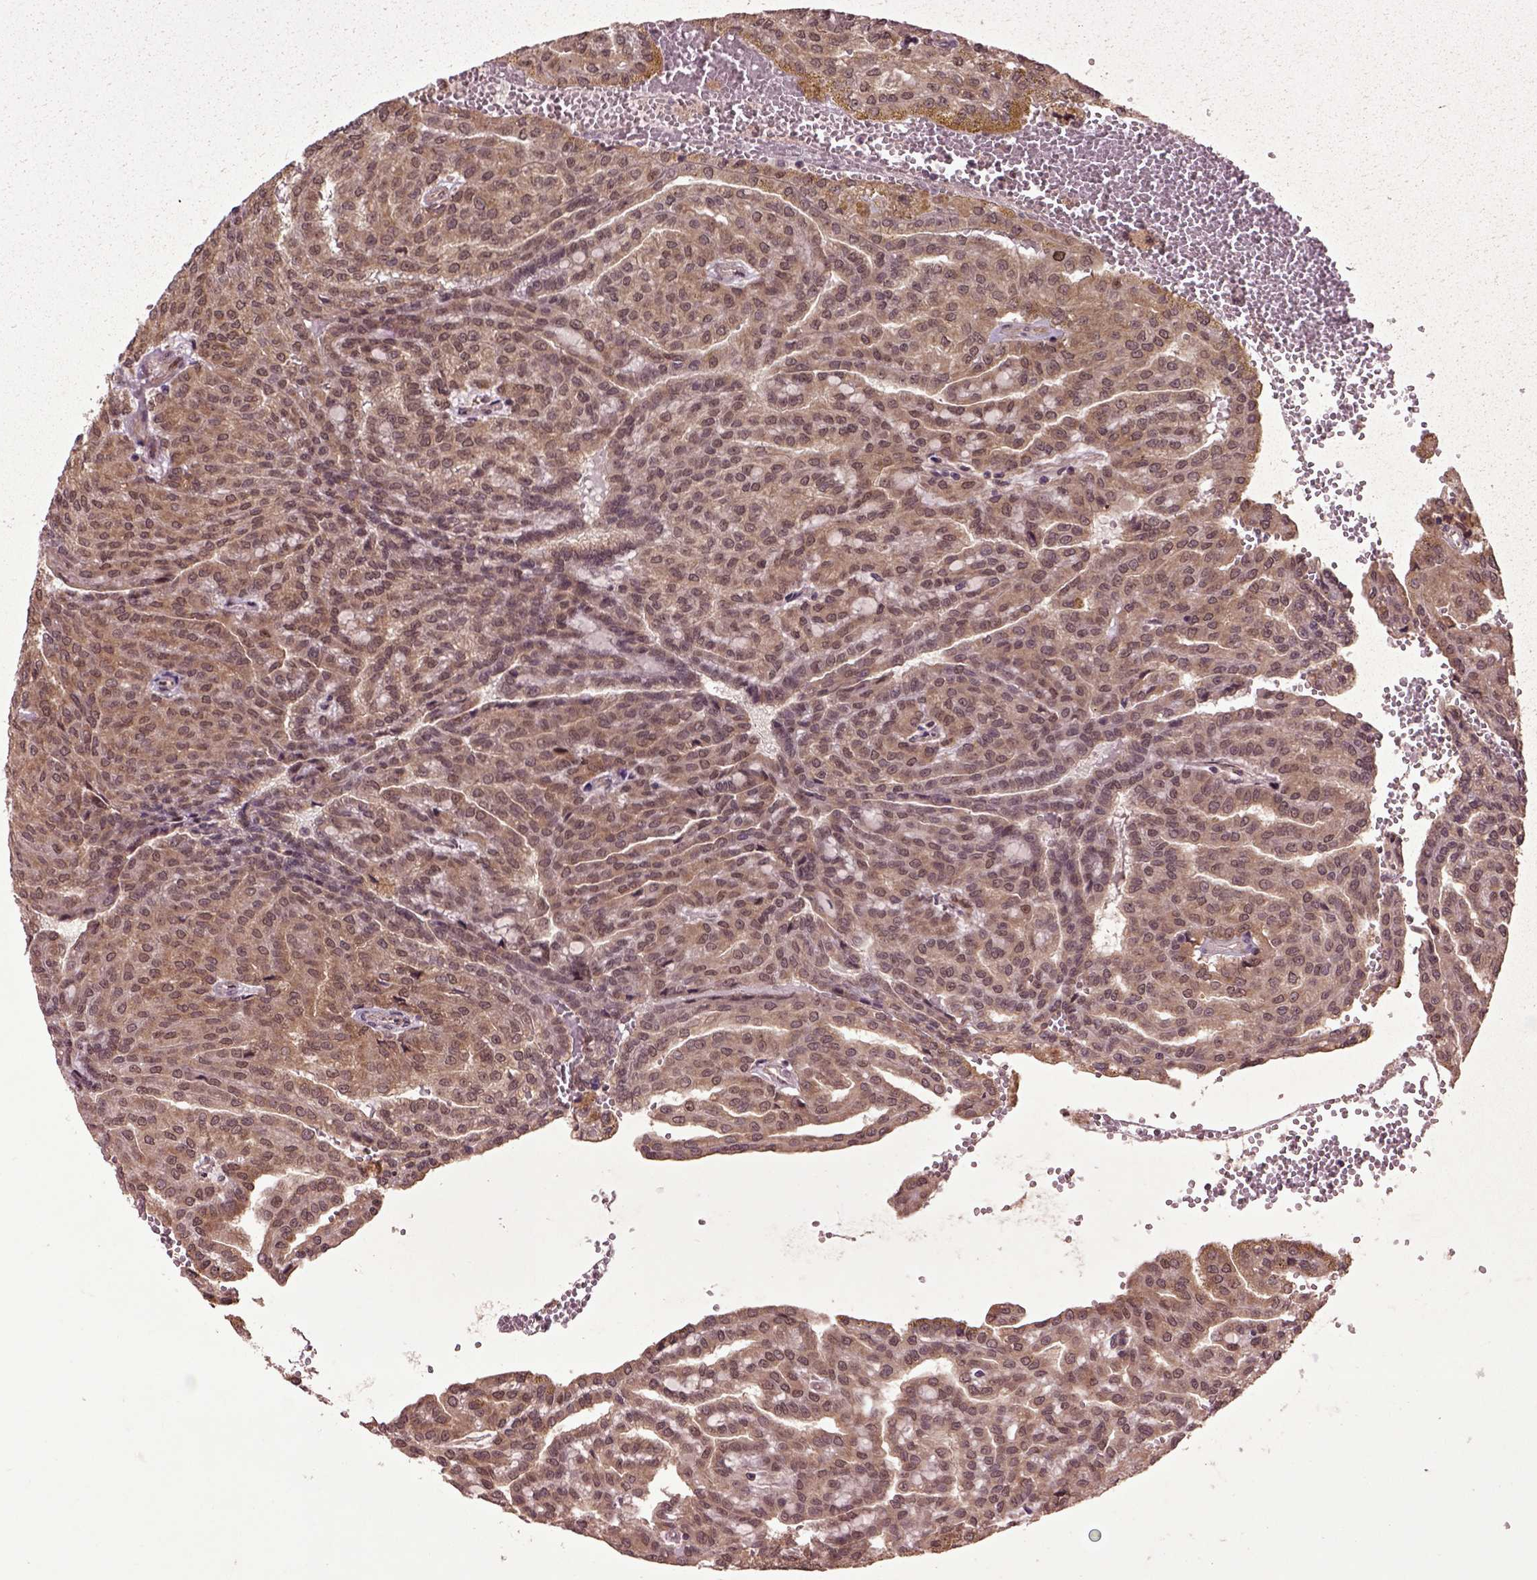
{"staining": {"intensity": "moderate", "quantity": ">75%", "location": "cytoplasmic/membranous,nuclear"}, "tissue": "renal cancer", "cell_type": "Tumor cells", "image_type": "cancer", "snomed": [{"axis": "morphology", "description": "Adenocarcinoma, NOS"}, {"axis": "topography", "description": "Kidney"}], "caption": "This image shows renal cancer (adenocarcinoma) stained with immunohistochemistry (IHC) to label a protein in brown. The cytoplasmic/membranous and nuclear of tumor cells show moderate positivity for the protein. Nuclei are counter-stained blue.", "gene": "WDR48", "patient": {"sex": "male", "age": 63}}